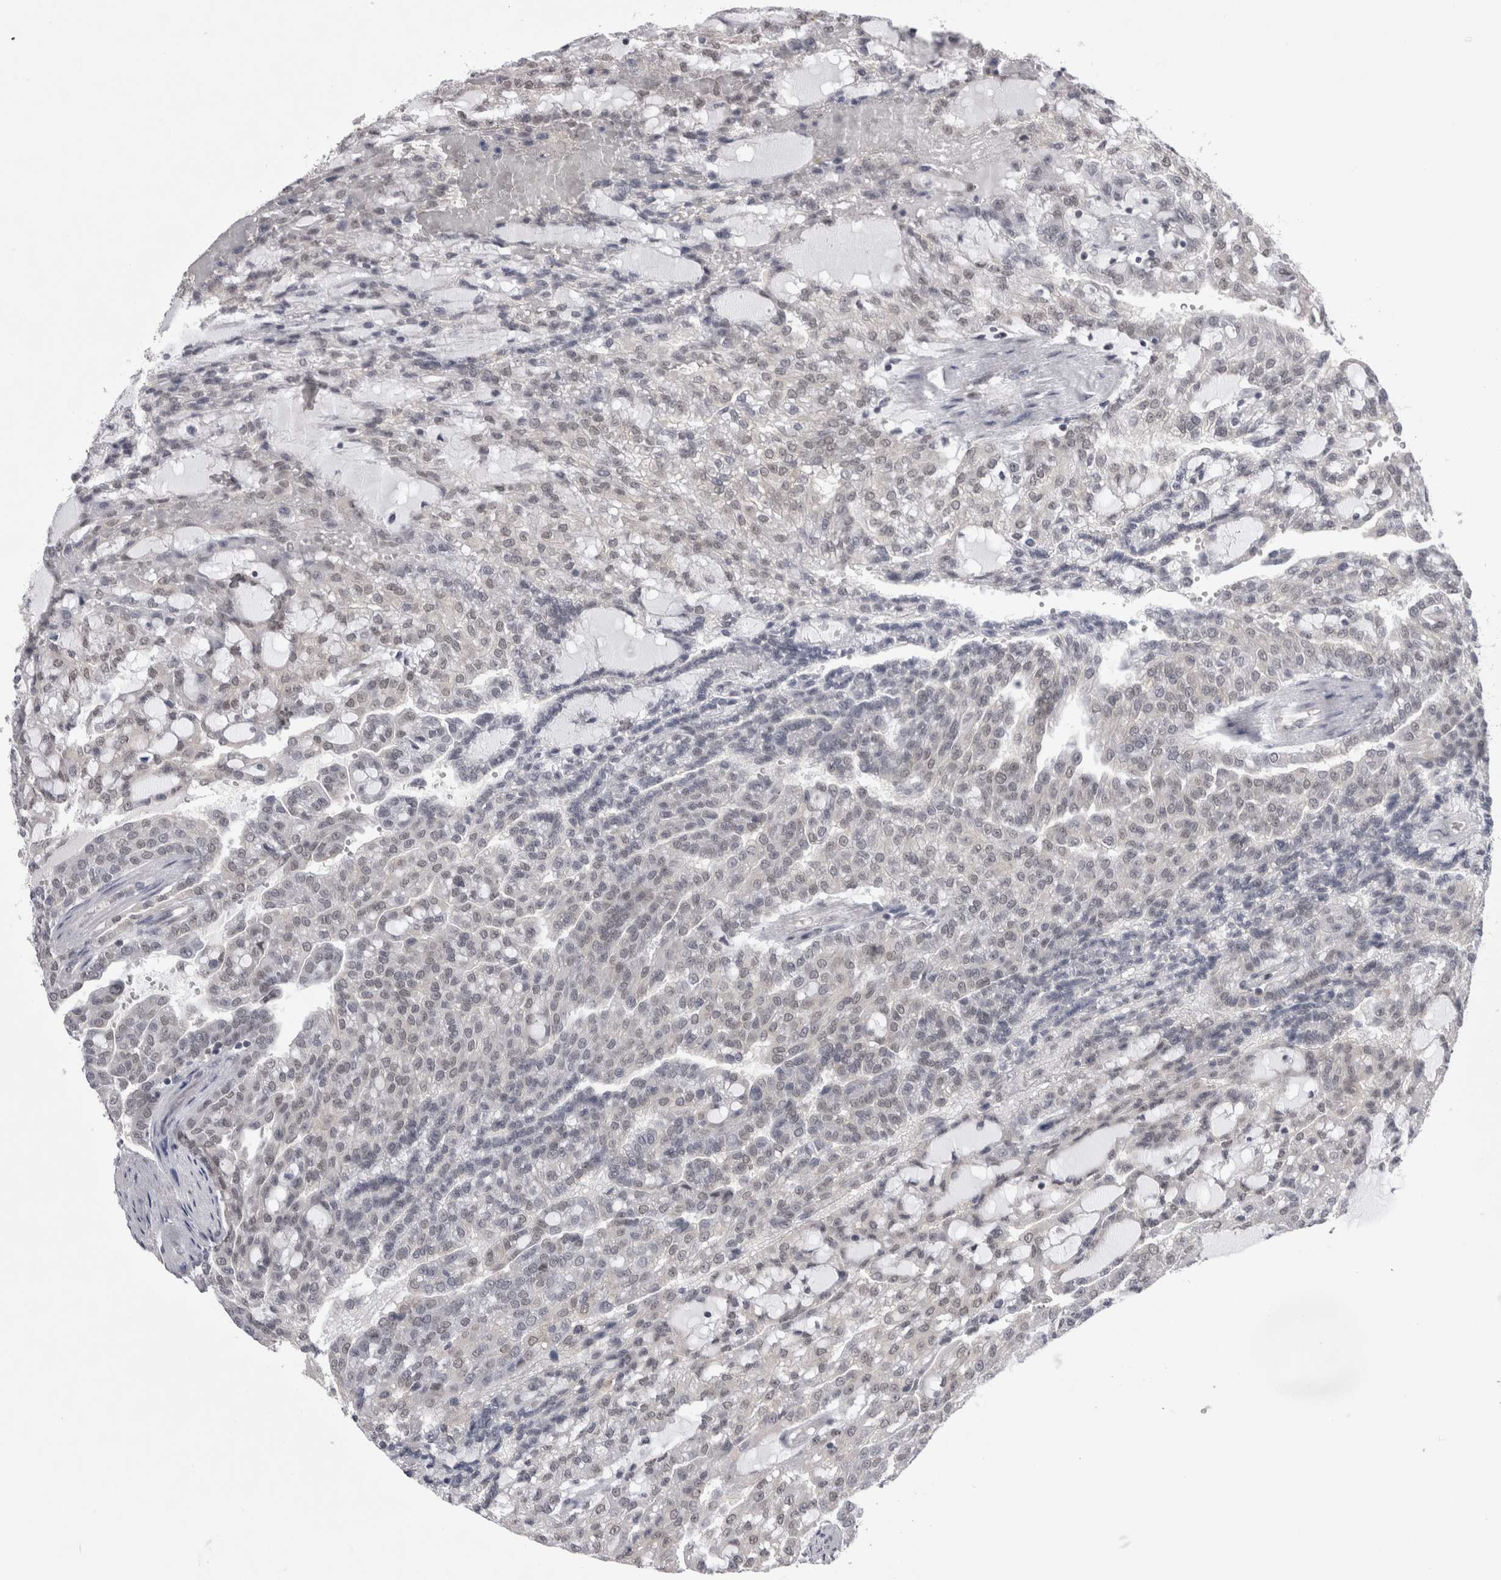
{"staining": {"intensity": "weak", "quantity": "25%-75%", "location": "nuclear"}, "tissue": "renal cancer", "cell_type": "Tumor cells", "image_type": "cancer", "snomed": [{"axis": "morphology", "description": "Adenocarcinoma, NOS"}, {"axis": "topography", "description": "Kidney"}], "caption": "Tumor cells reveal weak nuclear staining in about 25%-75% of cells in adenocarcinoma (renal).", "gene": "PSMB2", "patient": {"sex": "male", "age": 63}}